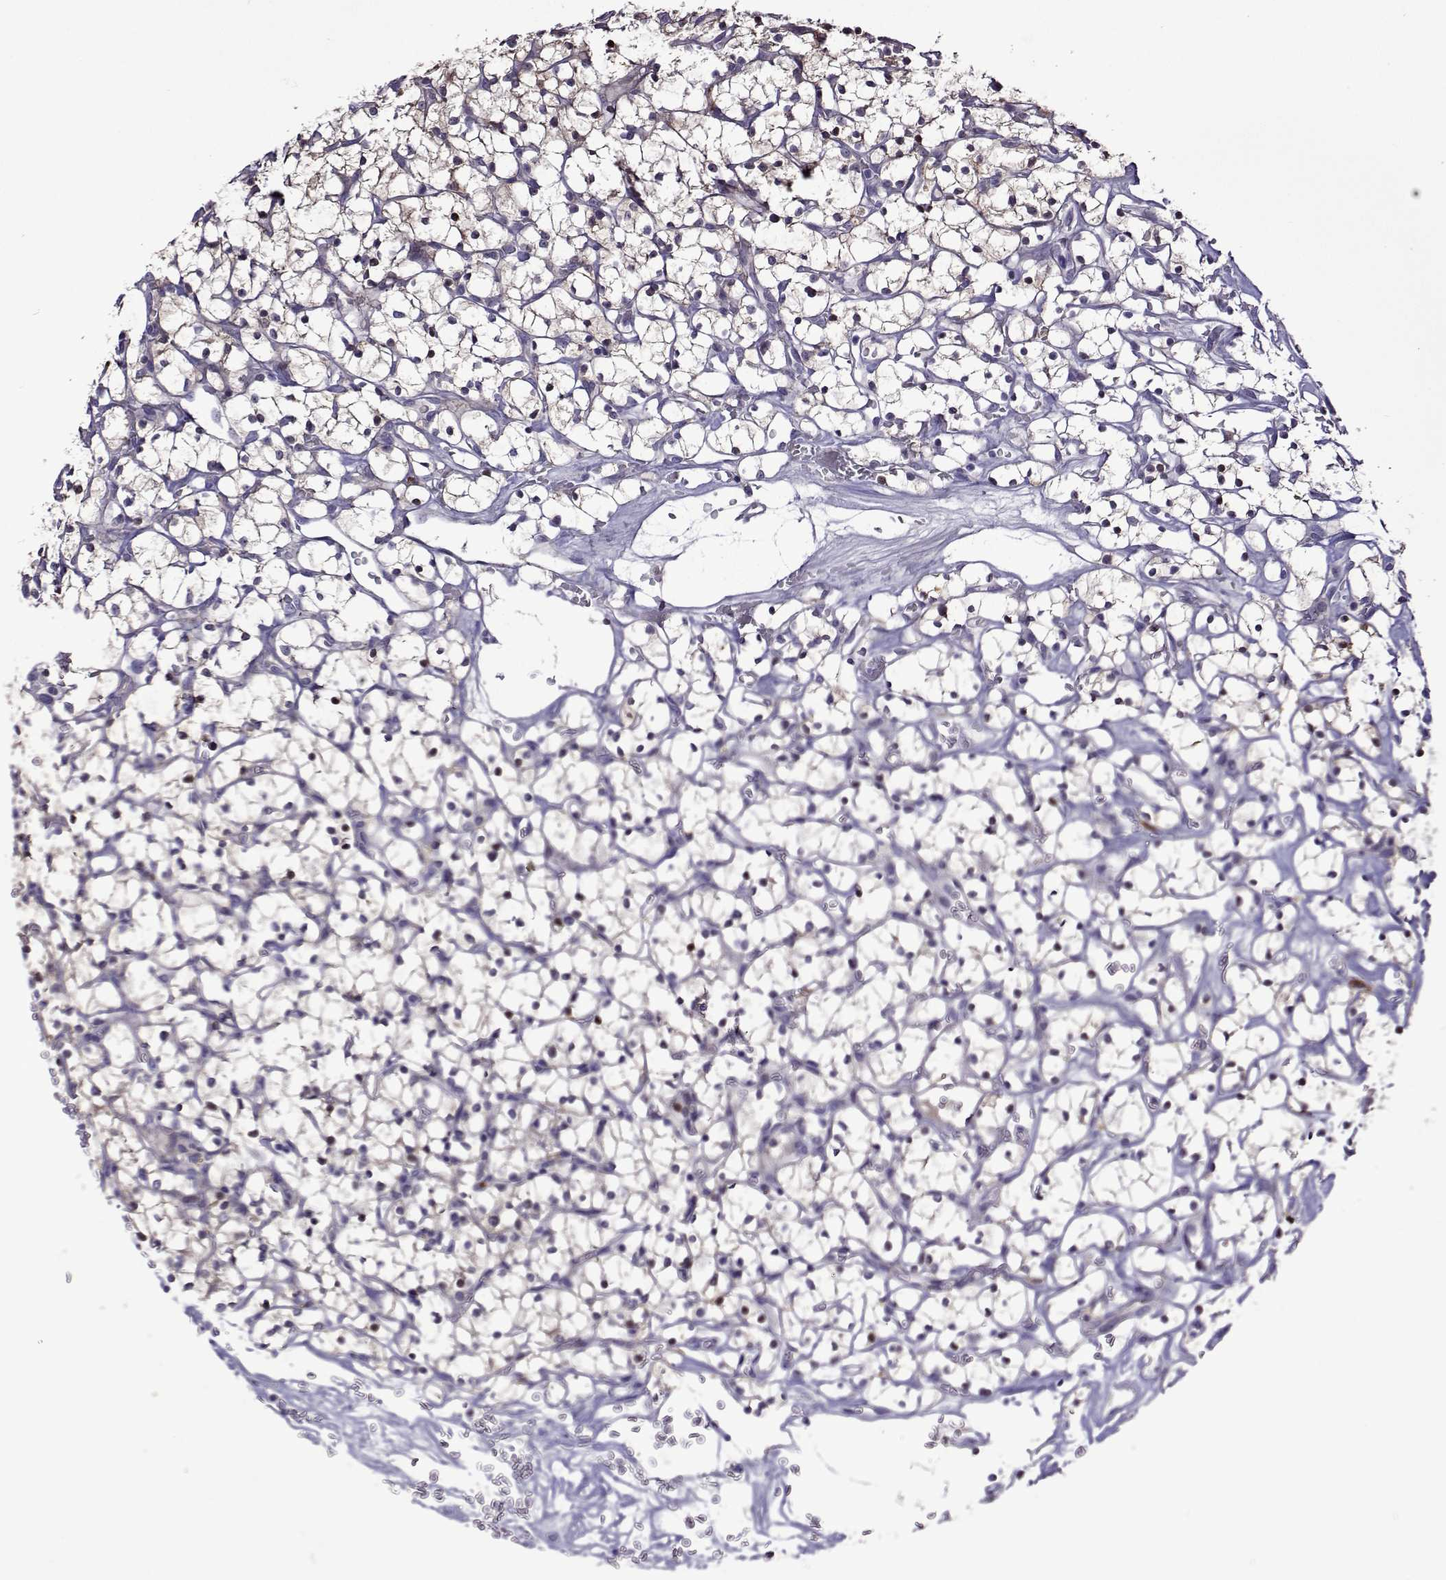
{"staining": {"intensity": "weak", "quantity": "<25%", "location": "cytoplasmic/membranous"}, "tissue": "renal cancer", "cell_type": "Tumor cells", "image_type": "cancer", "snomed": [{"axis": "morphology", "description": "Adenocarcinoma, NOS"}, {"axis": "topography", "description": "Kidney"}], "caption": "Human renal cancer stained for a protein using immunohistochemistry (IHC) displays no expression in tumor cells.", "gene": "SULT2A1", "patient": {"sex": "female", "age": 64}}